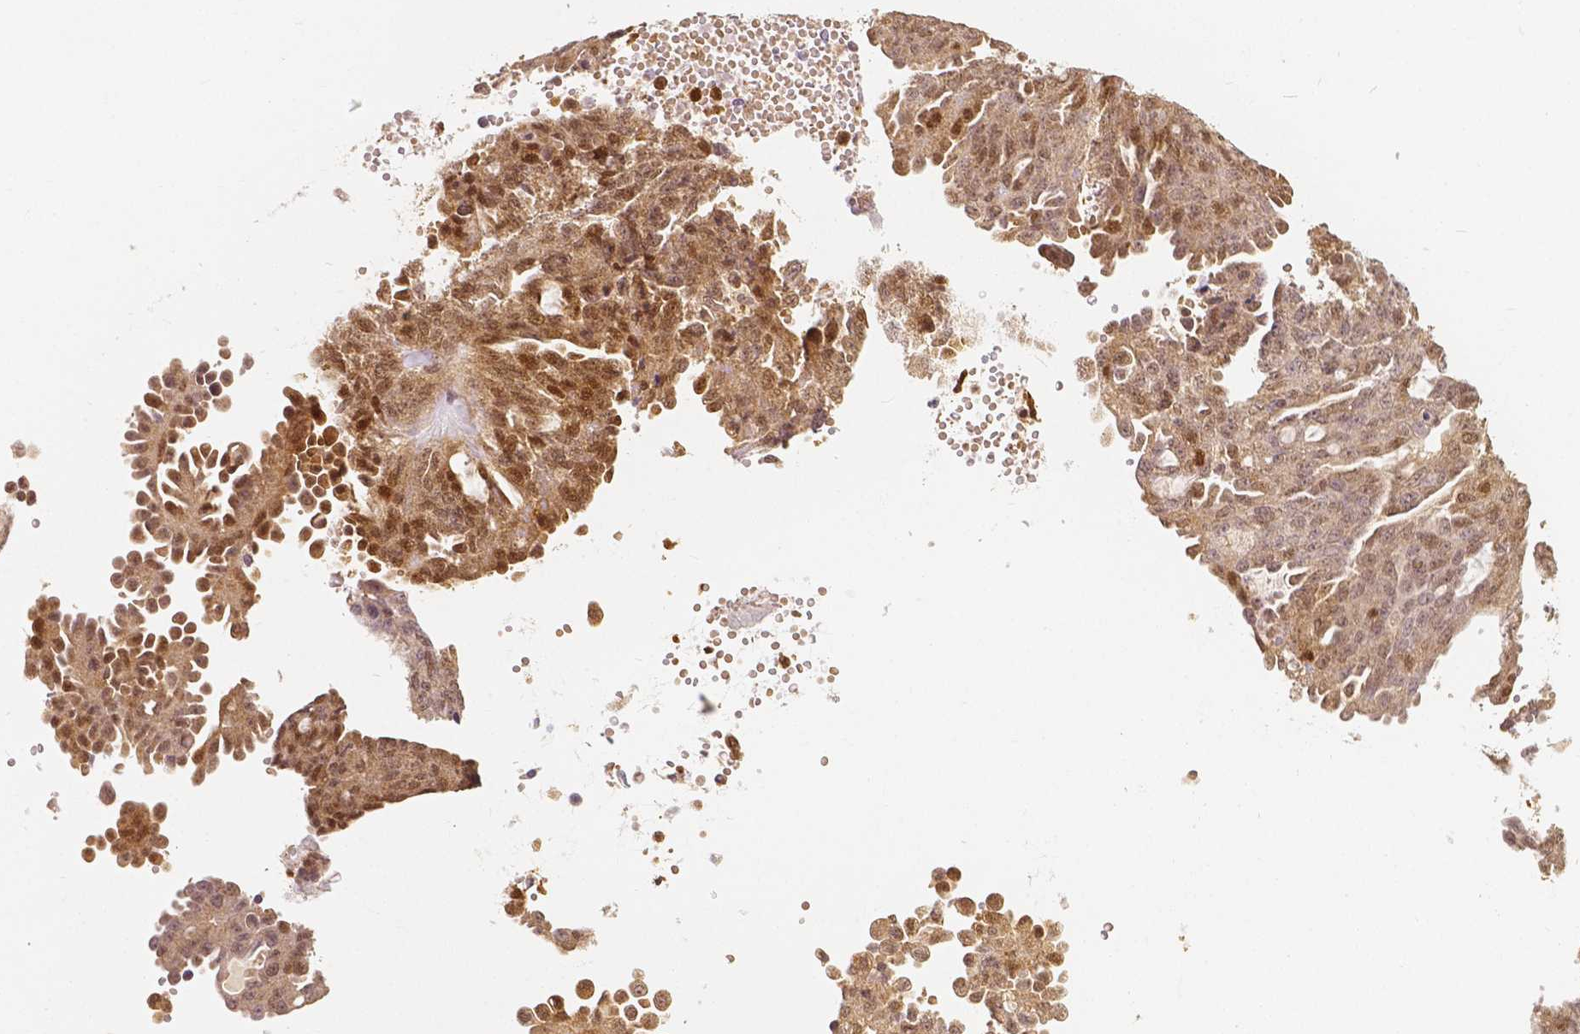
{"staining": {"intensity": "moderate", "quantity": ">75%", "location": "cytoplasmic/membranous,nuclear"}, "tissue": "ovarian cancer", "cell_type": "Tumor cells", "image_type": "cancer", "snomed": [{"axis": "morphology", "description": "Cystadenocarcinoma, serous, NOS"}, {"axis": "topography", "description": "Ovary"}], "caption": "This is a micrograph of immunohistochemistry staining of ovarian cancer (serous cystadenocarcinoma), which shows moderate positivity in the cytoplasmic/membranous and nuclear of tumor cells.", "gene": "NAPRT", "patient": {"sex": "female", "age": 71}}